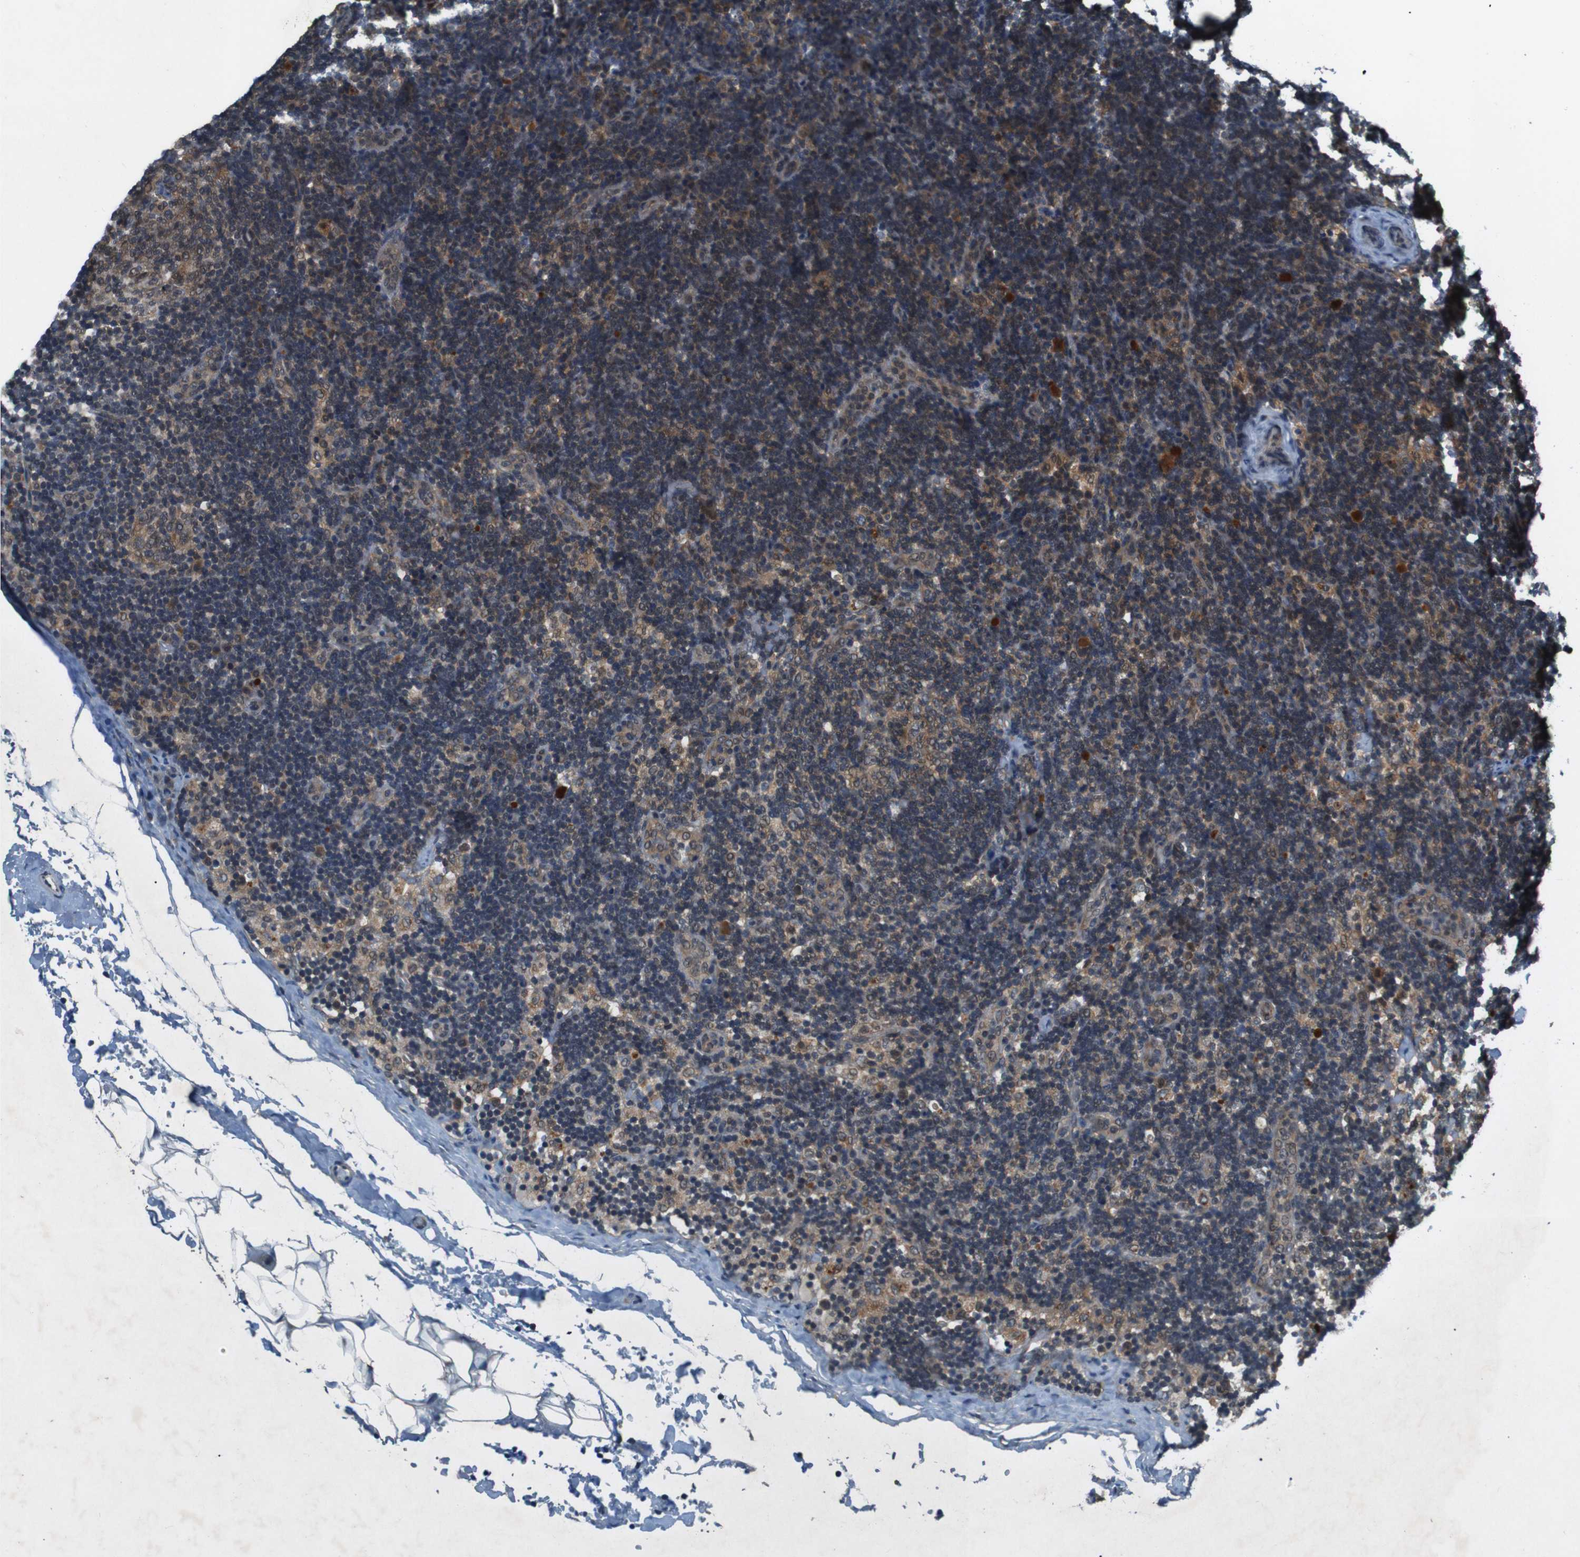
{"staining": {"intensity": "weak", "quantity": "25%-75%", "location": "cytoplasmic/membranous,nuclear"}, "tissue": "lymph node", "cell_type": "Germinal center cells", "image_type": "normal", "snomed": [{"axis": "morphology", "description": "Normal tissue, NOS"}, {"axis": "topography", "description": "Lymph node"}], "caption": "Human lymph node stained with a brown dye displays weak cytoplasmic/membranous,nuclear positive staining in approximately 25%-75% of germinal center cells.", "gene": "SOCS1", "patient": {"sex": "female", "age": 14}}